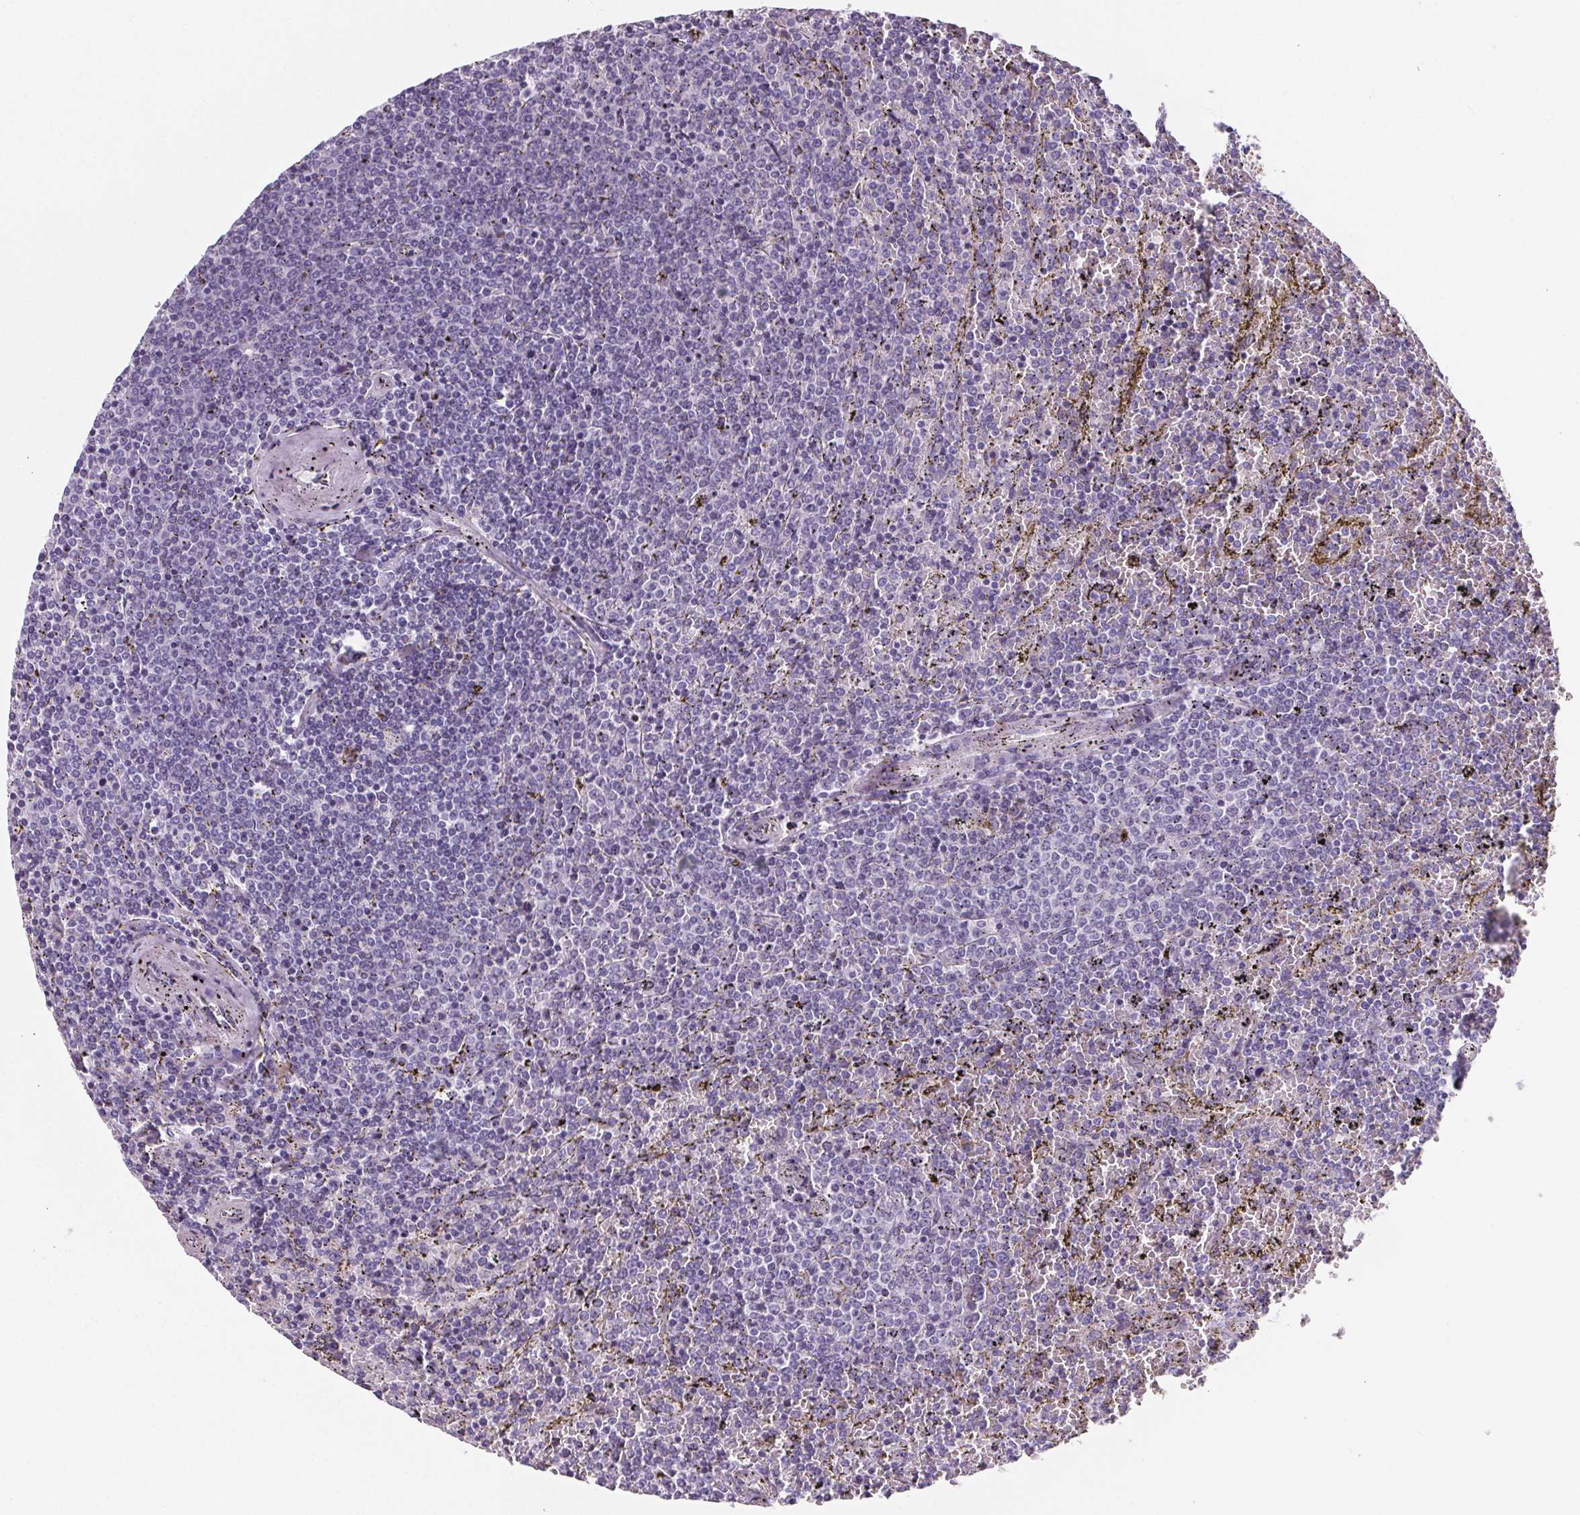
{"staining": {"intensity": "negative", "quantity": "none", "location": "none"}, "tissue": "lymphoma", "cell_type": "Tumor cells", "image_type": "cancer", "snomed": [{"axis": "morphology", "description": "Malignant lymphoma, non-Hodgkin's type, Low grade"}, {"axis": "topography", "description": "Spleen"}], "caption": "Image shows no protein positivity in tumor cells of lymphoma tissue.", "gene": "ADRB1", "patient": {"sex": "female", "age": 77}}